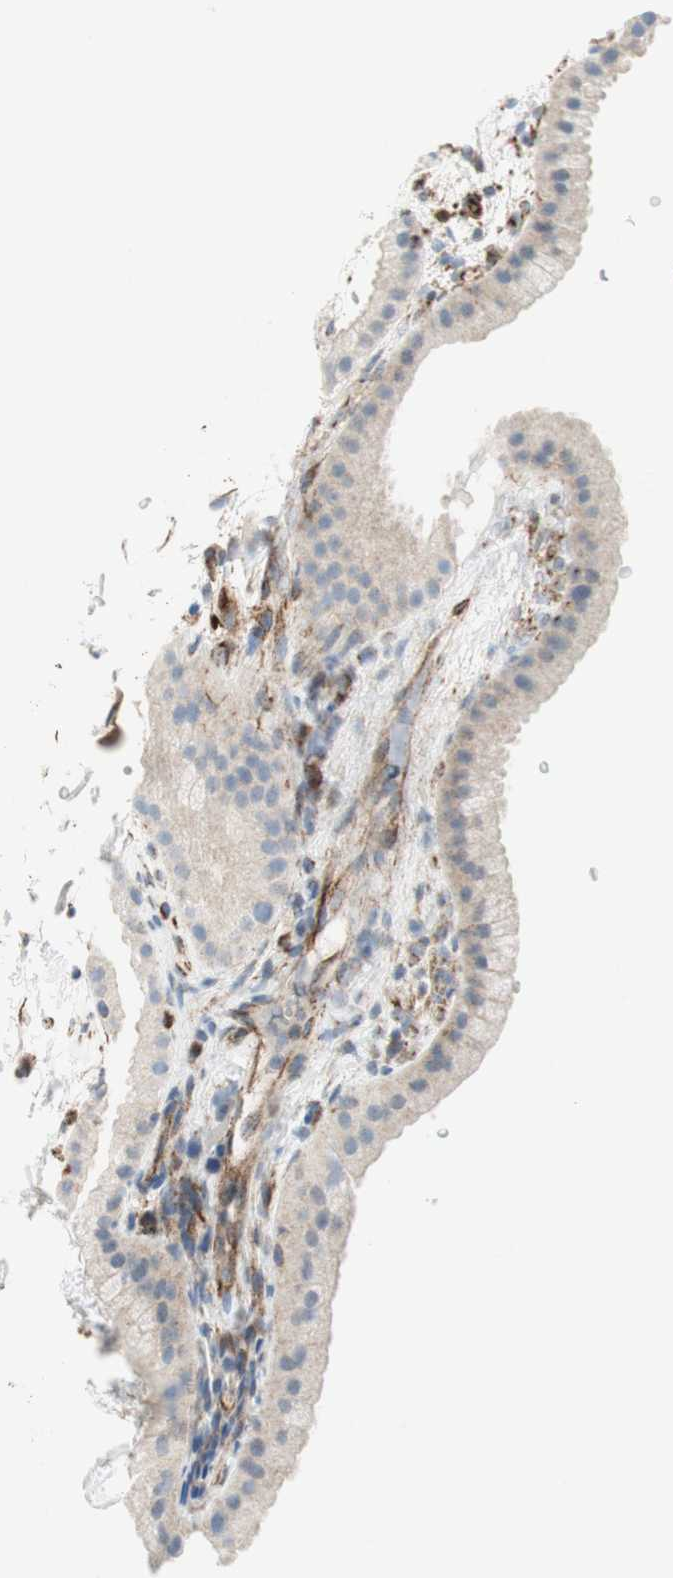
{"staining": {"intensity": "negative", "quantity": "none", "location": "none"}, "tissue": "gallbladder", "cell_type": "Glandular cells", "image_type": "normal", "snomed": [{"axis": "morphology", "description": "Normal tissue, NOS"}, {"axis": "topography", "description": "Gallbladder"}], "caption": "Immunohistochemistry (IHC) image of benign human gallbladder stained for a protein (brown), which displays no expression in glandular cells. The staining is performed using DAB brown chromogen with nuclei counter-stained in using hematoxylin.", "gene": "POU2AF1", "patient": {"sex": "female", "age": 64}}